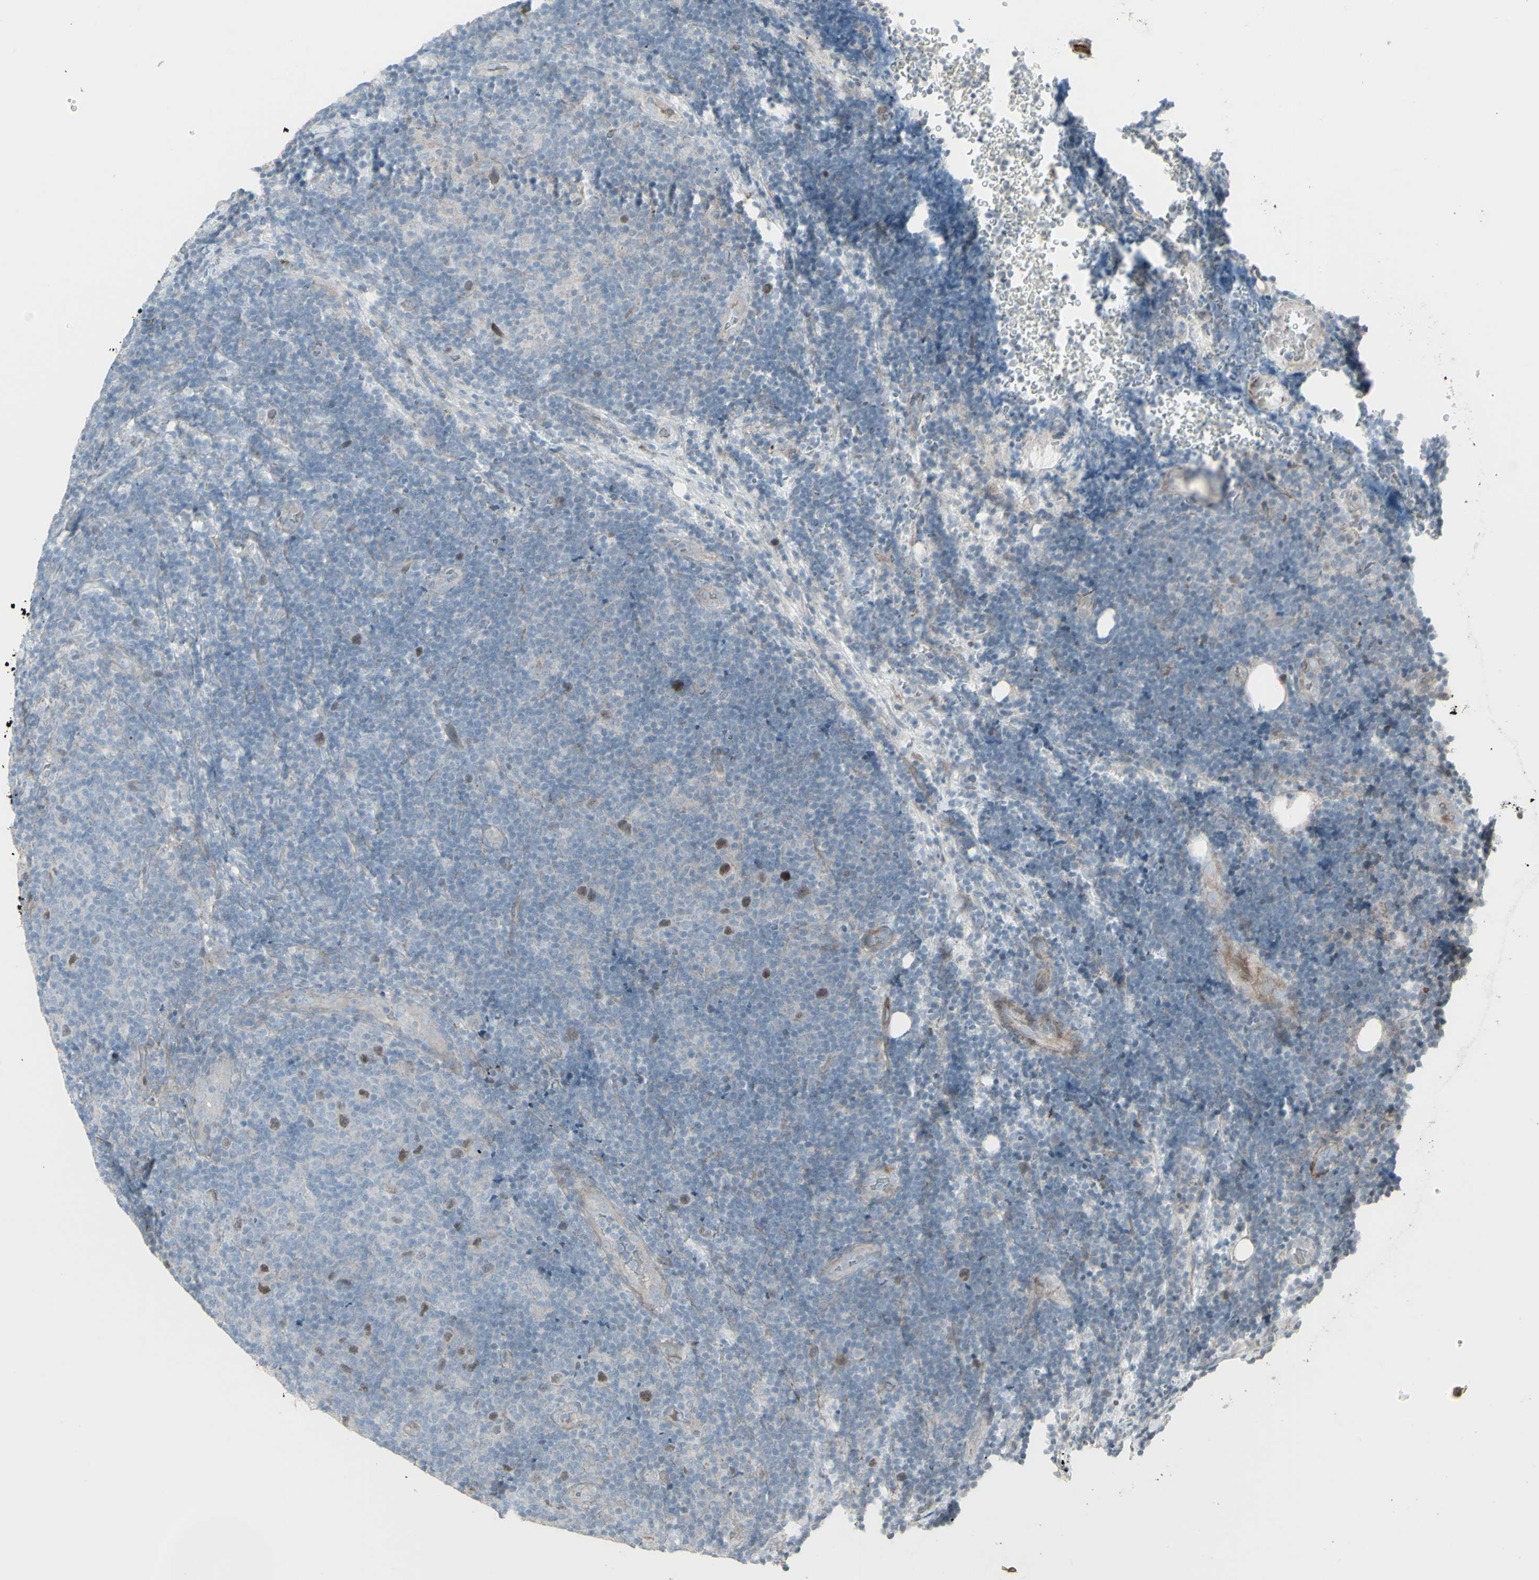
{"staining": {"intensity": "moderate", "quantity": "<25%", "location": "nuclear"}, "tissue": "lymphoma", "cell_type": "Tumor cells", "image_type": "cancer", "snomed": [{"axis": "morphology", "description": "Malignant lymphoma, non-Hodgkin's type, Low grade"}, {"axis": "topography", "description": "Lymph node"}], "caption": "Immunohistochemistry (IHC) (DAB) staining of lymphoma shows moderate nuclear protein positivity in approximately <25% of tumor cells.", "gene": "GMNN", "patient": {"sex": "male", "age": 83}}